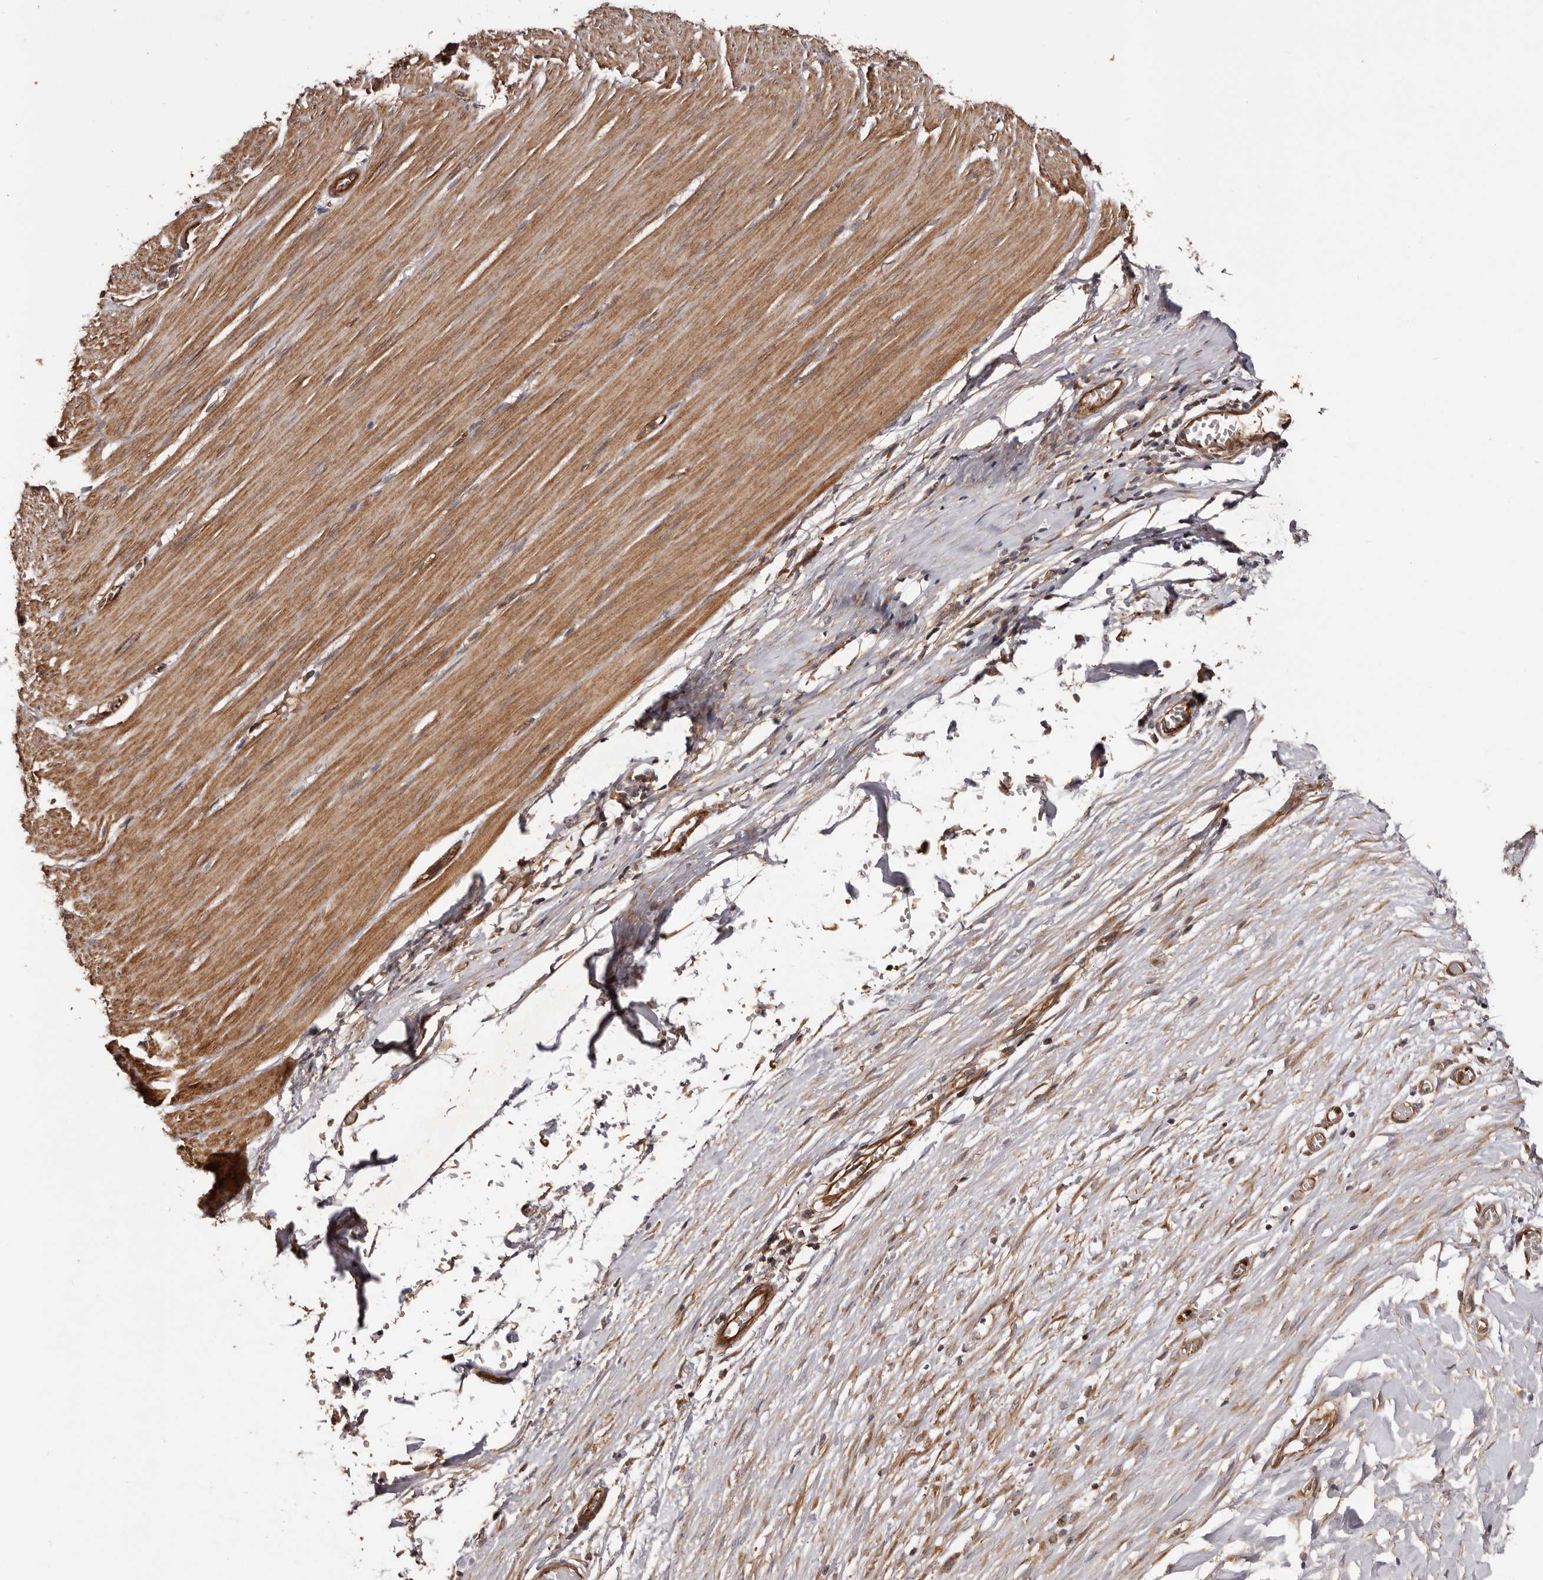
{"staining": {"intensity": "moderate", "quantity": ">75%", "location": "cytoplasmic/membranous"}, "tissue": "smooth muscle", "cell_type": "Smooth muscle cells", "image_type": "normal", "snomed": [{"axis": "morphology", "description": "Normal tissue, NOS"}, {"axis": "morphology", "description": "Adenocarcinoma, NOS"}, {"axis": "topography", "description": "Colon"}, {"axis": "topography", "description": "Peripheral nerve tissue"}], "caption": "IHC photomicrograph of benign smooth muscle stained for a protein (brown), which shows medium levels of moderate cytoplasmic/membranous staining in about >75% of smooth muscle cells.", "gene": "GTPBP1", "patient": {"sex": "male", "age": 14}}